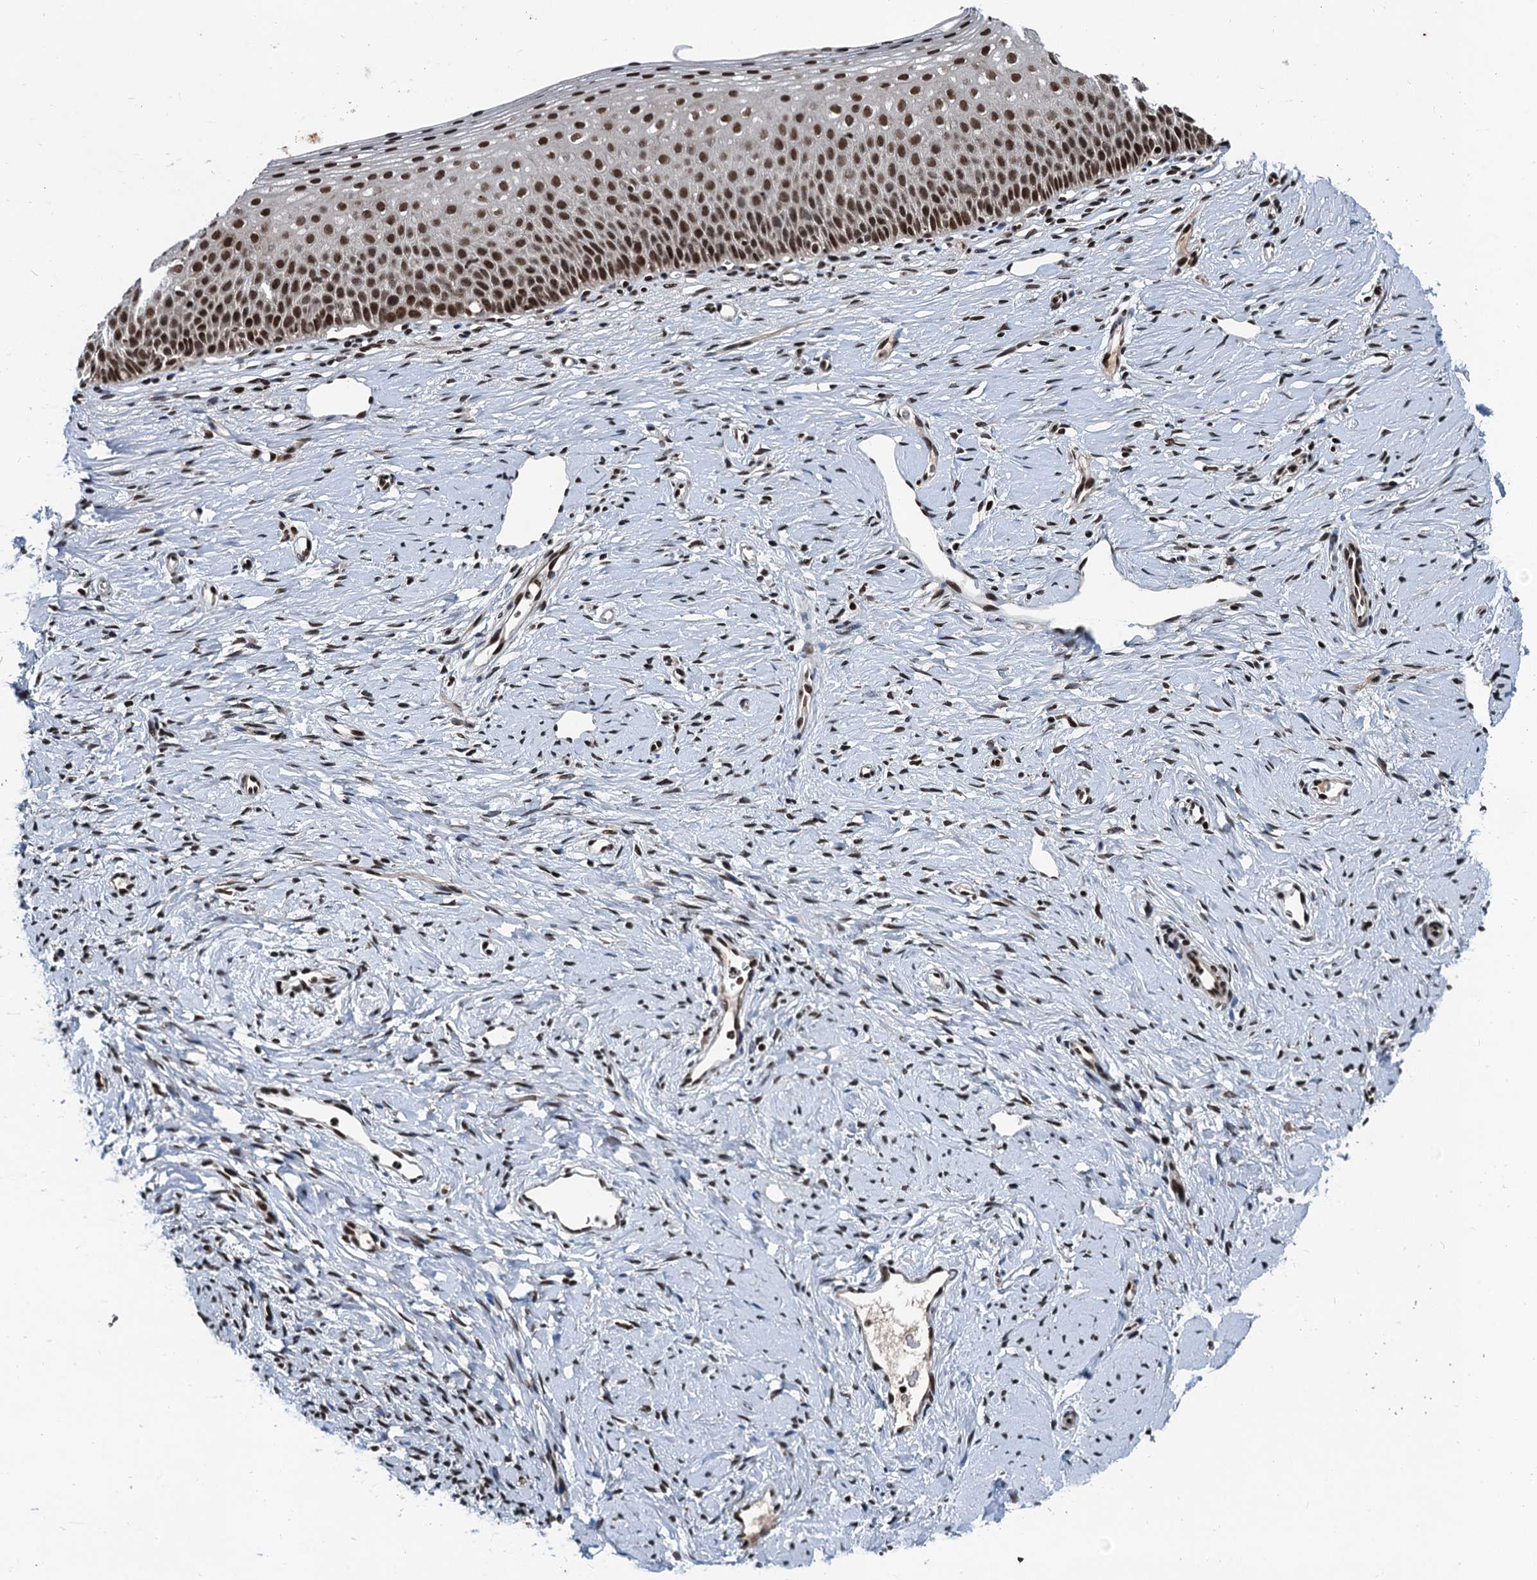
{"staining": {"intensity": "moderate", "quantity": ">75%", "location": "nuclear"}, "tissue": "cervix", "cell_type": "Glandular cells", "image_type": "normal", "snomed": [{"axis": "morphology", "description": "Normal tissue, NOS"}, {"axis": "topography", "description": "Cervix"}], "caption": "Cervix stained for a protein (brown) reveals moderate nuclear positive staining in approximately >75% of glandular cells.", "gene": "FAM217B", "patient": {"sex": "female", "age": 36}}